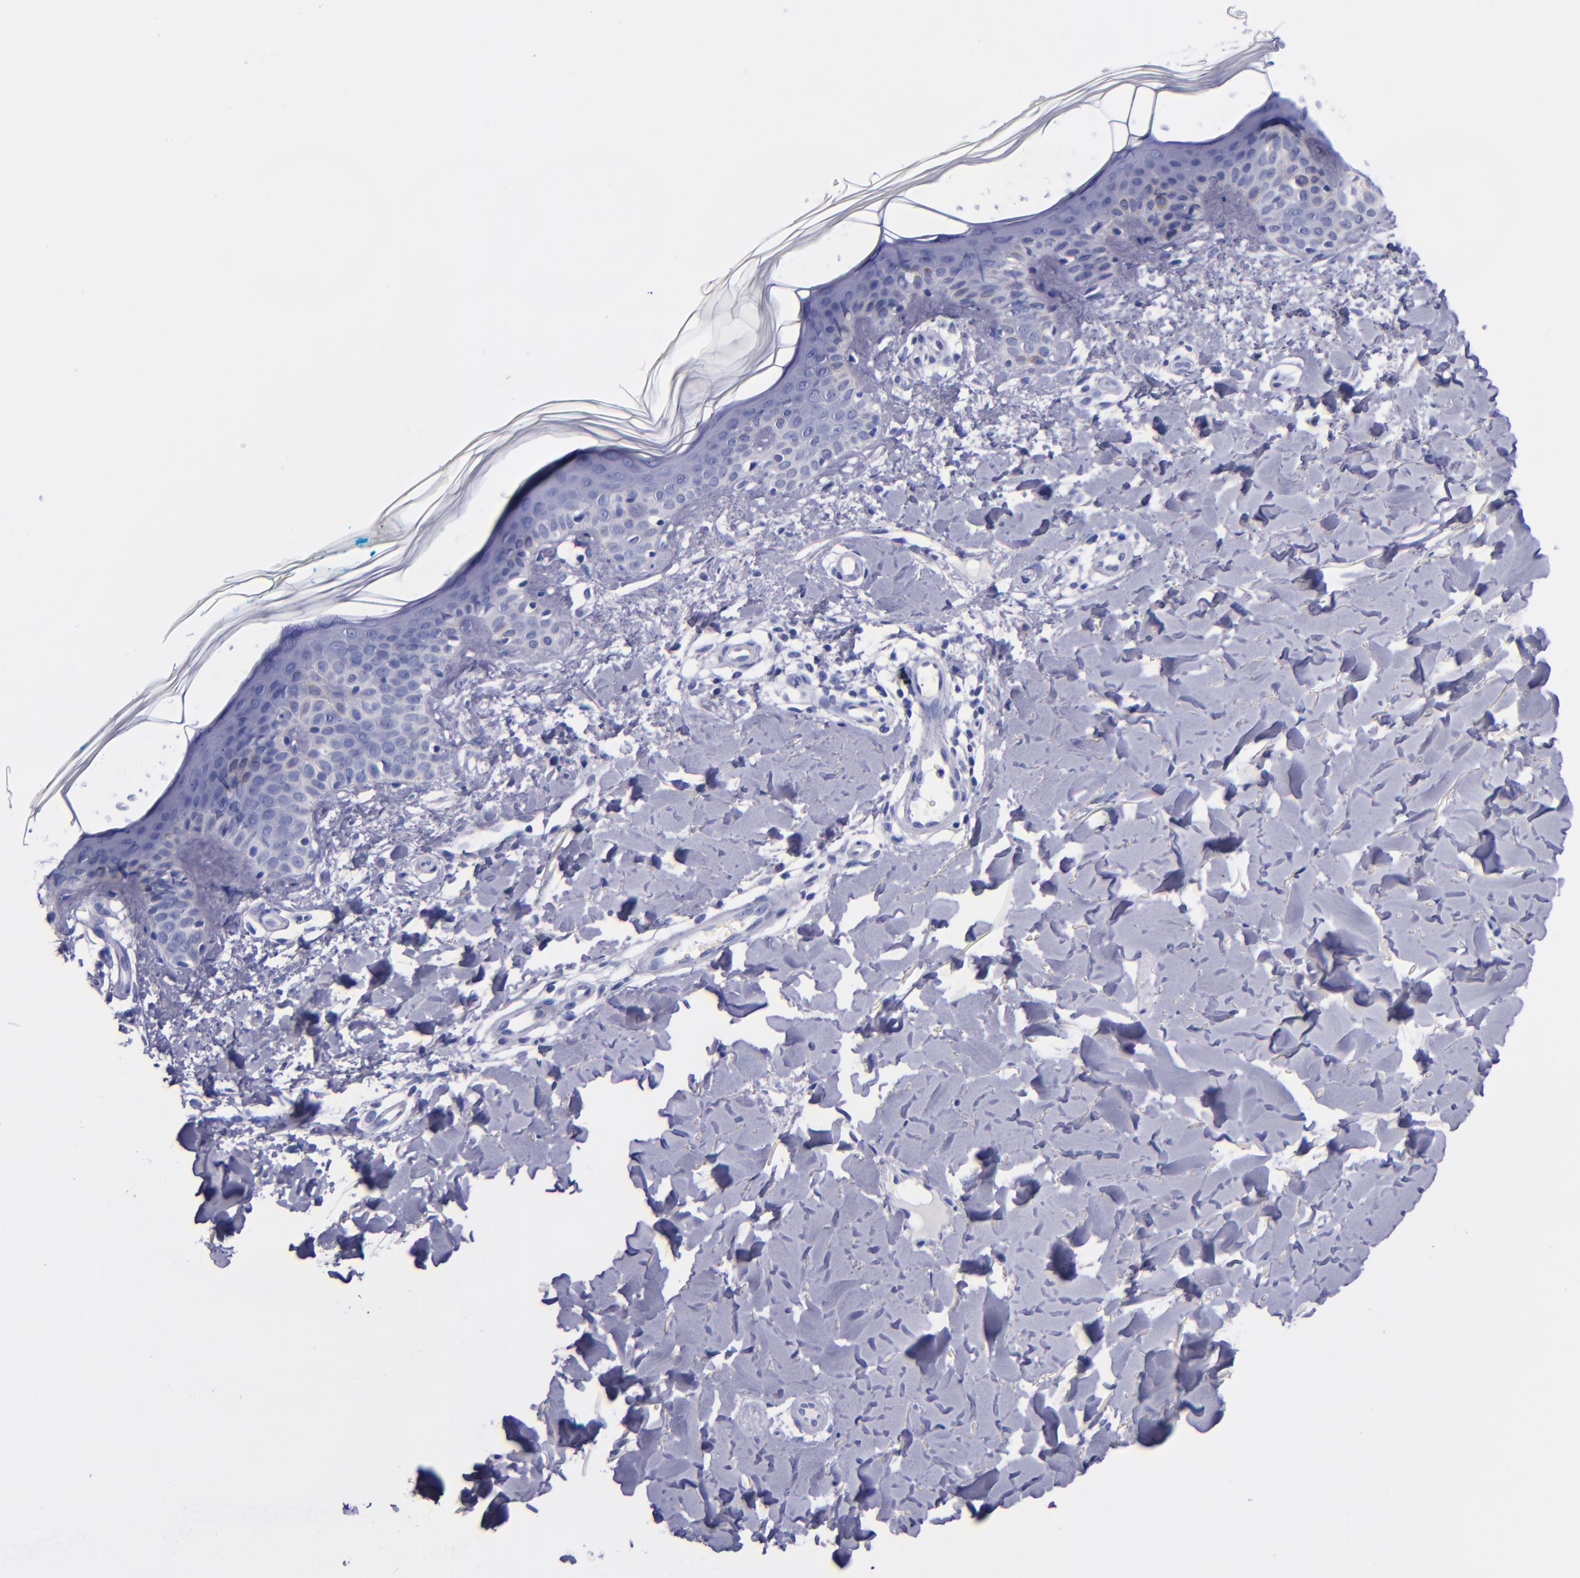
{"staining": {"intensity": "negative", "quantity": "none", "location": "none"}, "tissue": "skin", "cell_type": "Fibroblasts", "image_type": "normal", "snomed": [{"axis": "morphology", "description": "Normal tissue, NOS"}, {"axis": "topography", "description": "Skin"}], "caption": "High magnification brightfield microscopy of benign skin stained with DAB (3,3'-diaminobenzidine) (brown) and counterstained with hematoxylin (blue): fibroblasts show no significant positivity.", "gene": "SV2A", "patient": {"sex": "male", "age": 32}}